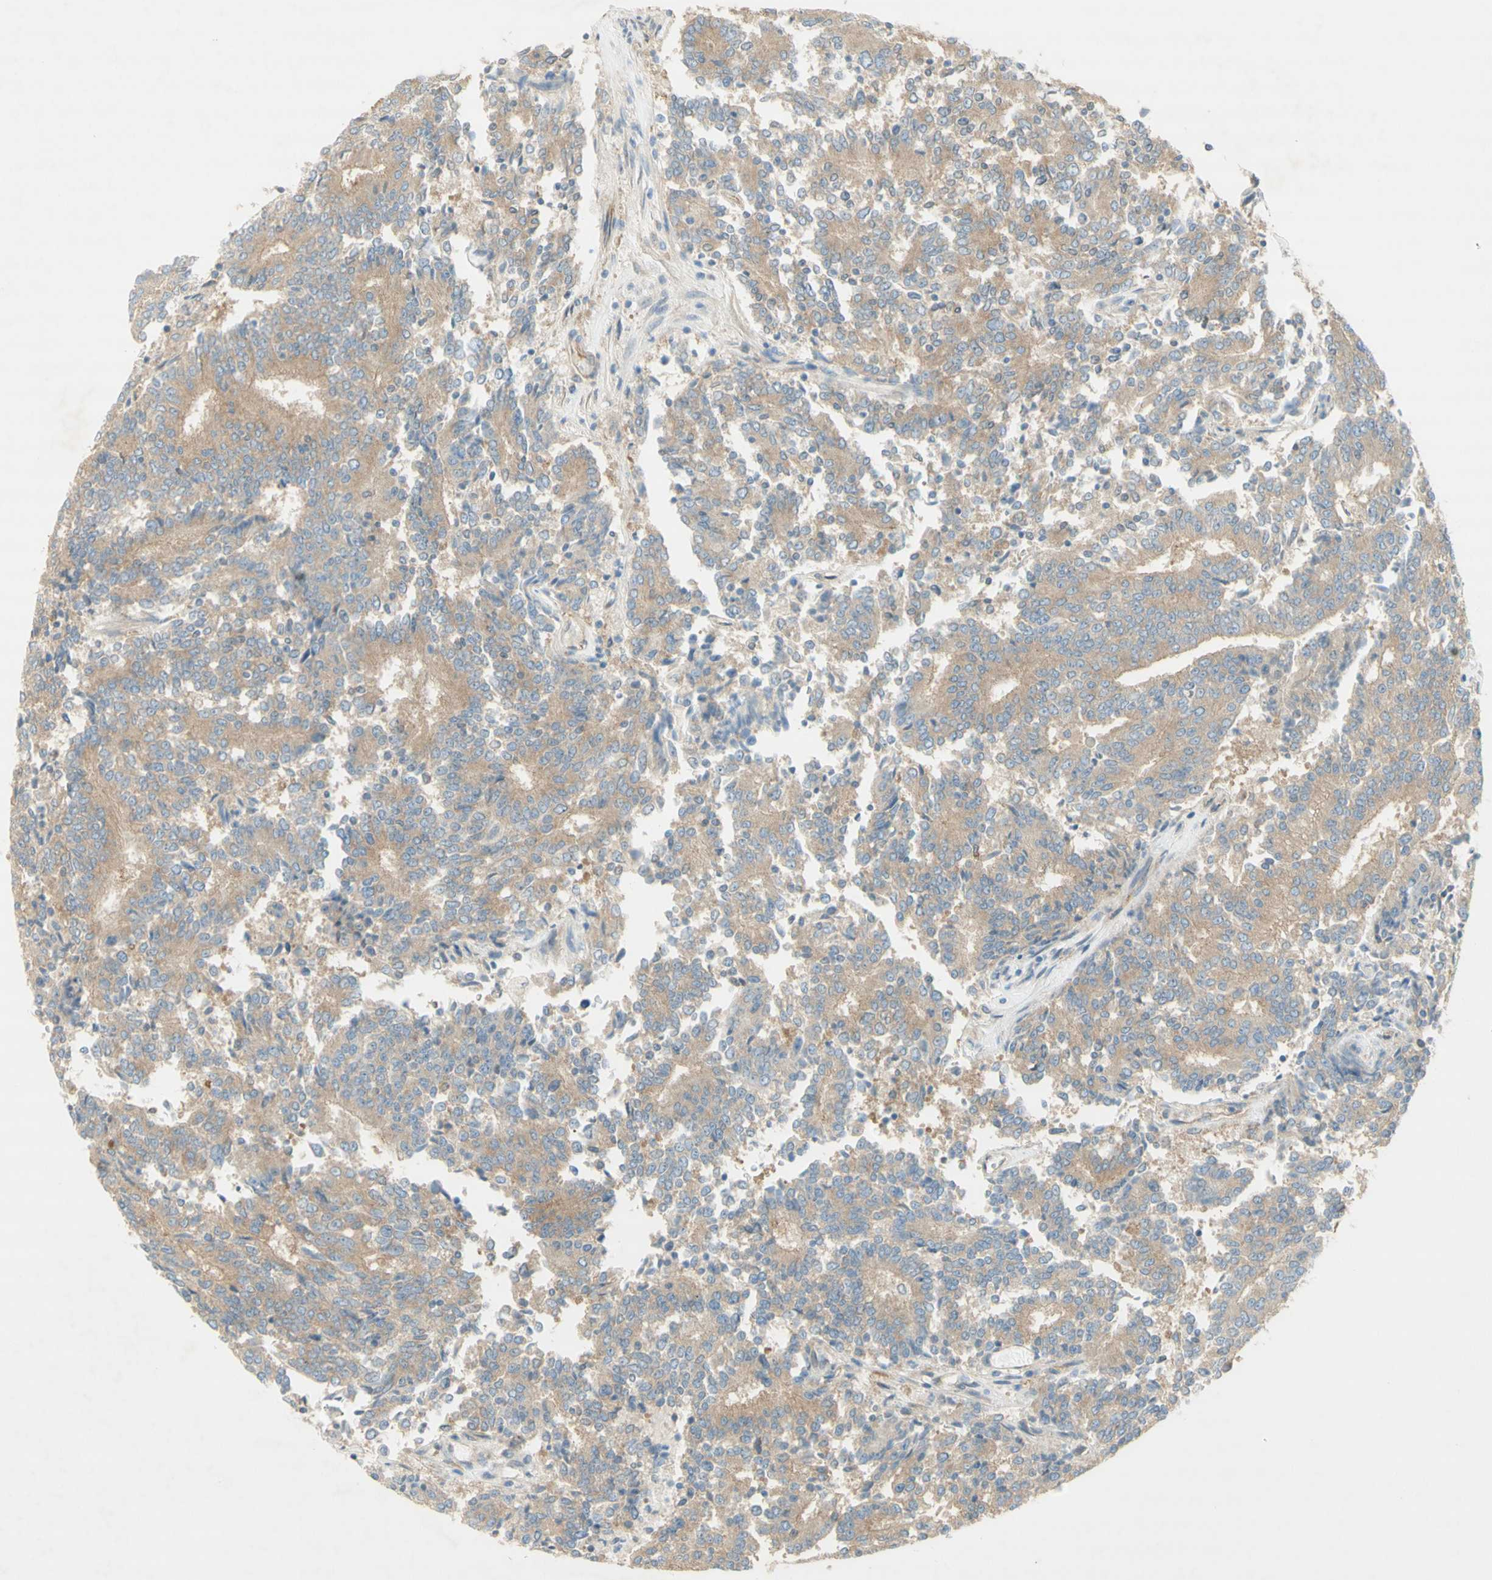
{"staining": {"intensity": "weak", "quantity": ">75%", "location": "cytoplasmic/membranous"}, "tissue": "prostate cancer", "cell_type": "Tumor cells", "image_type": "cancer", "snomed": [{"axis": "morphology", "description": "Normal tissue, NOS"}, {"axis": "morphology", "description": "Adenocarcinoma, High grade"}, {"axis": "topography", "description": "Prostate"}, {"axis": "topography", "description": "Seminal veicle"}], "caption": "An image showing weak cytoplasmic/membranous positivity in about >75% of tumor cells in high-grade adenocarcinoma (prostate), as visualized by brown immunohistochemical staining.", "gene": "DYNC1H1", "patient": {"sex": "male", "age": 55}}